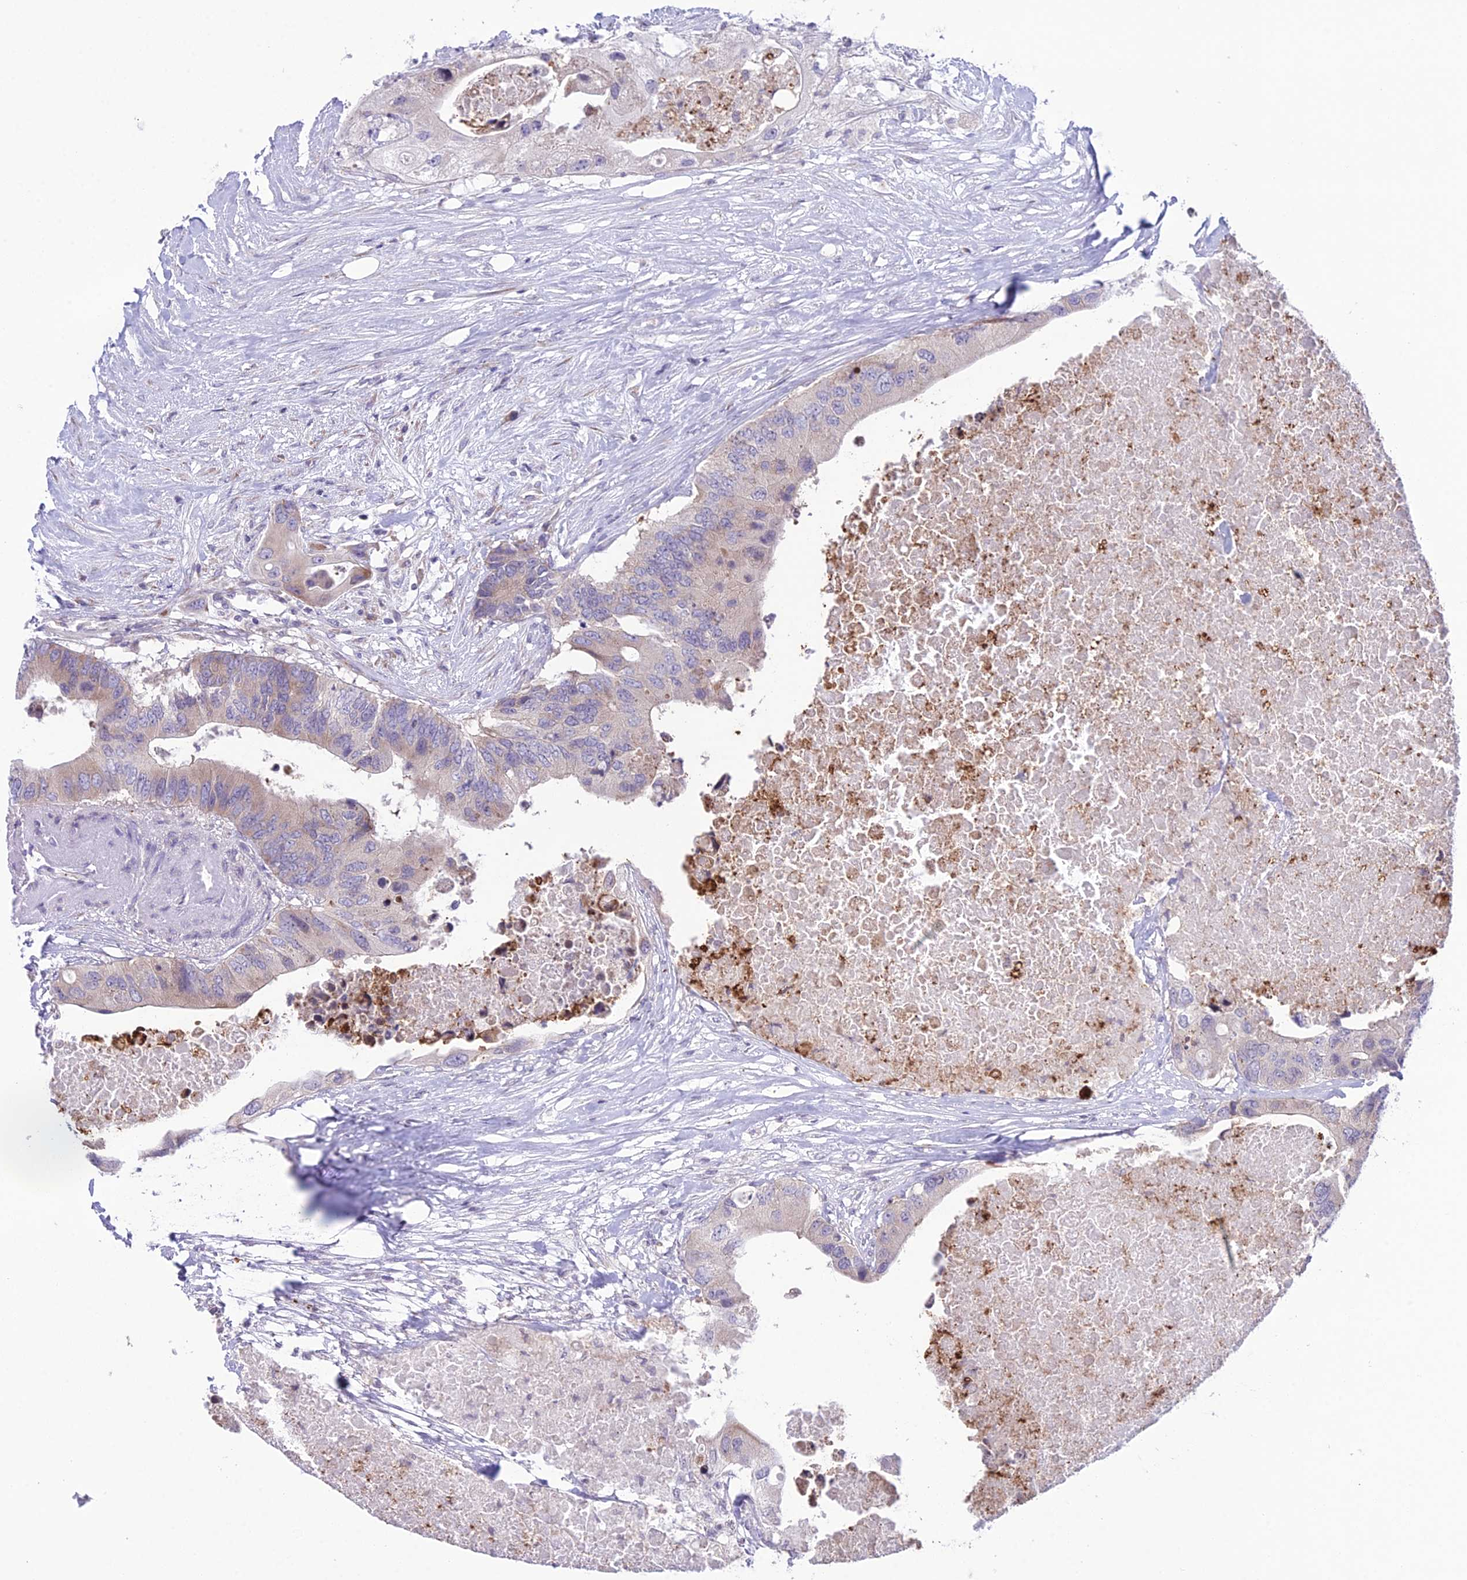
{"staining": {"intensity": "weak", "quantity": "<25%", "location": "cytoplasmic/membranous"}, "tissue": "colorectal cancer", "cell_type": "Tumor cells", "image_type": "cancer", "snomed": [{"axis": "morphology", "description": "Adenocarcinoma, NOS"}, {"axis": "topography", "description": "Colon"}], "caption": "Tumor cells are negative for protein expression in human colorectal adenocarcinoma. The staining was performed using DAB to visualize the protein expression in brown, while the nuclei were stained in blue with hematoxylin (Magnification: 20x).", "gene": "RPS26", "patient": {"sex": "male", "age": 71}}